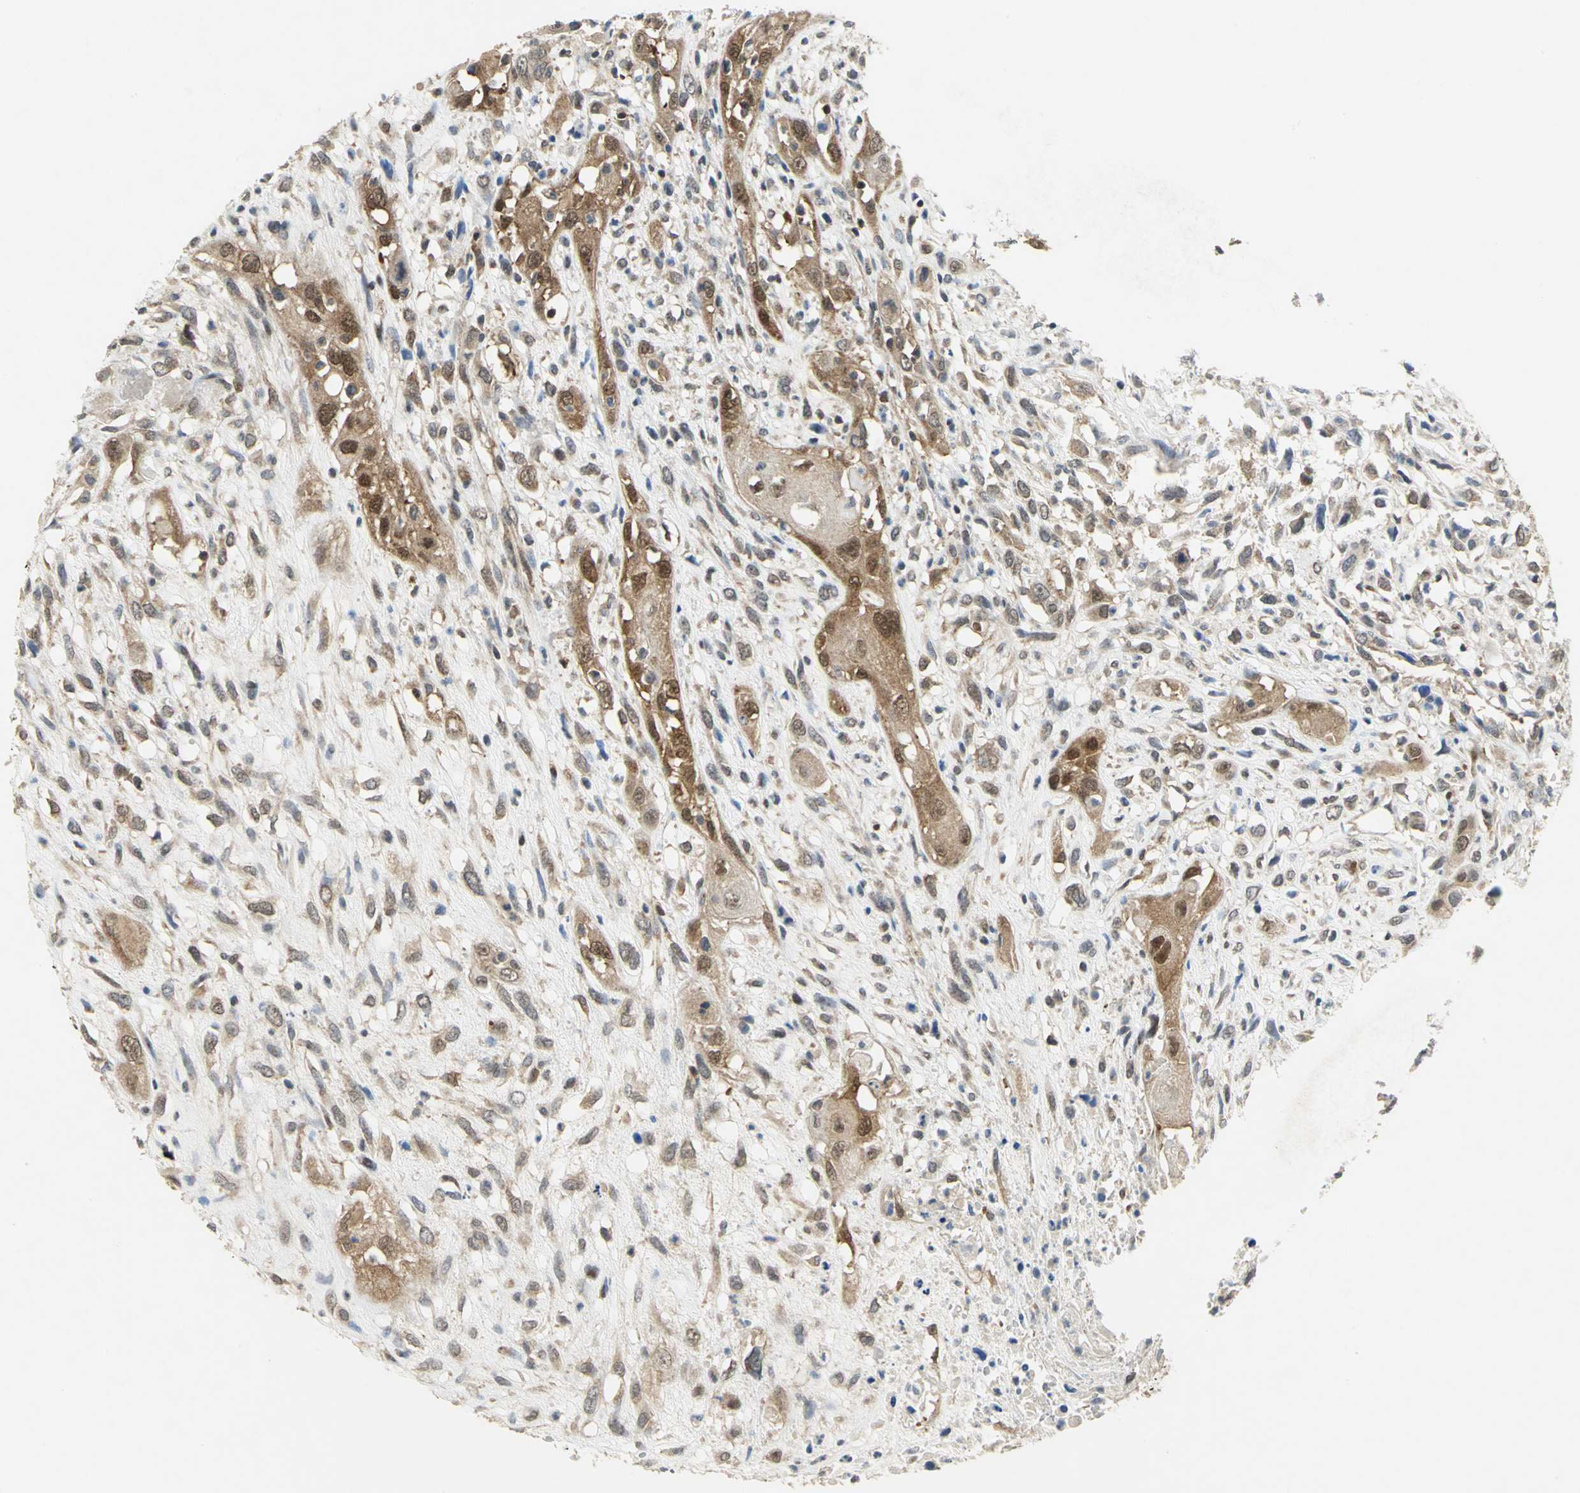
{"staining": {"intensity": "moderate", "quantity": ">75%", "location": "cytoplasmic/membranous,nuclear"}, "tissue": "head and neck cancer", "cell_type": "Tumor cells", "image_type": "cancer", "snomed": [{"axis": "morphology", "description": "Necrosis, NOS"}, {"axis": "morphology", "description": "Neoplasm, malignant, NOS"}, {"axis": "topography", "description": "Salivary gland"}, {"axis": "topography", "description": "Head-Neck"}], "caption": "Immunohistochemical staining of head and neck malignant neoplasm displays medium levels of moderate cytoplasmic/membranous and nuclear protein staining in approximately >75% of tumor cells.", "gene": "PPIA", "patient": {"sex": "male", "age": 43}}